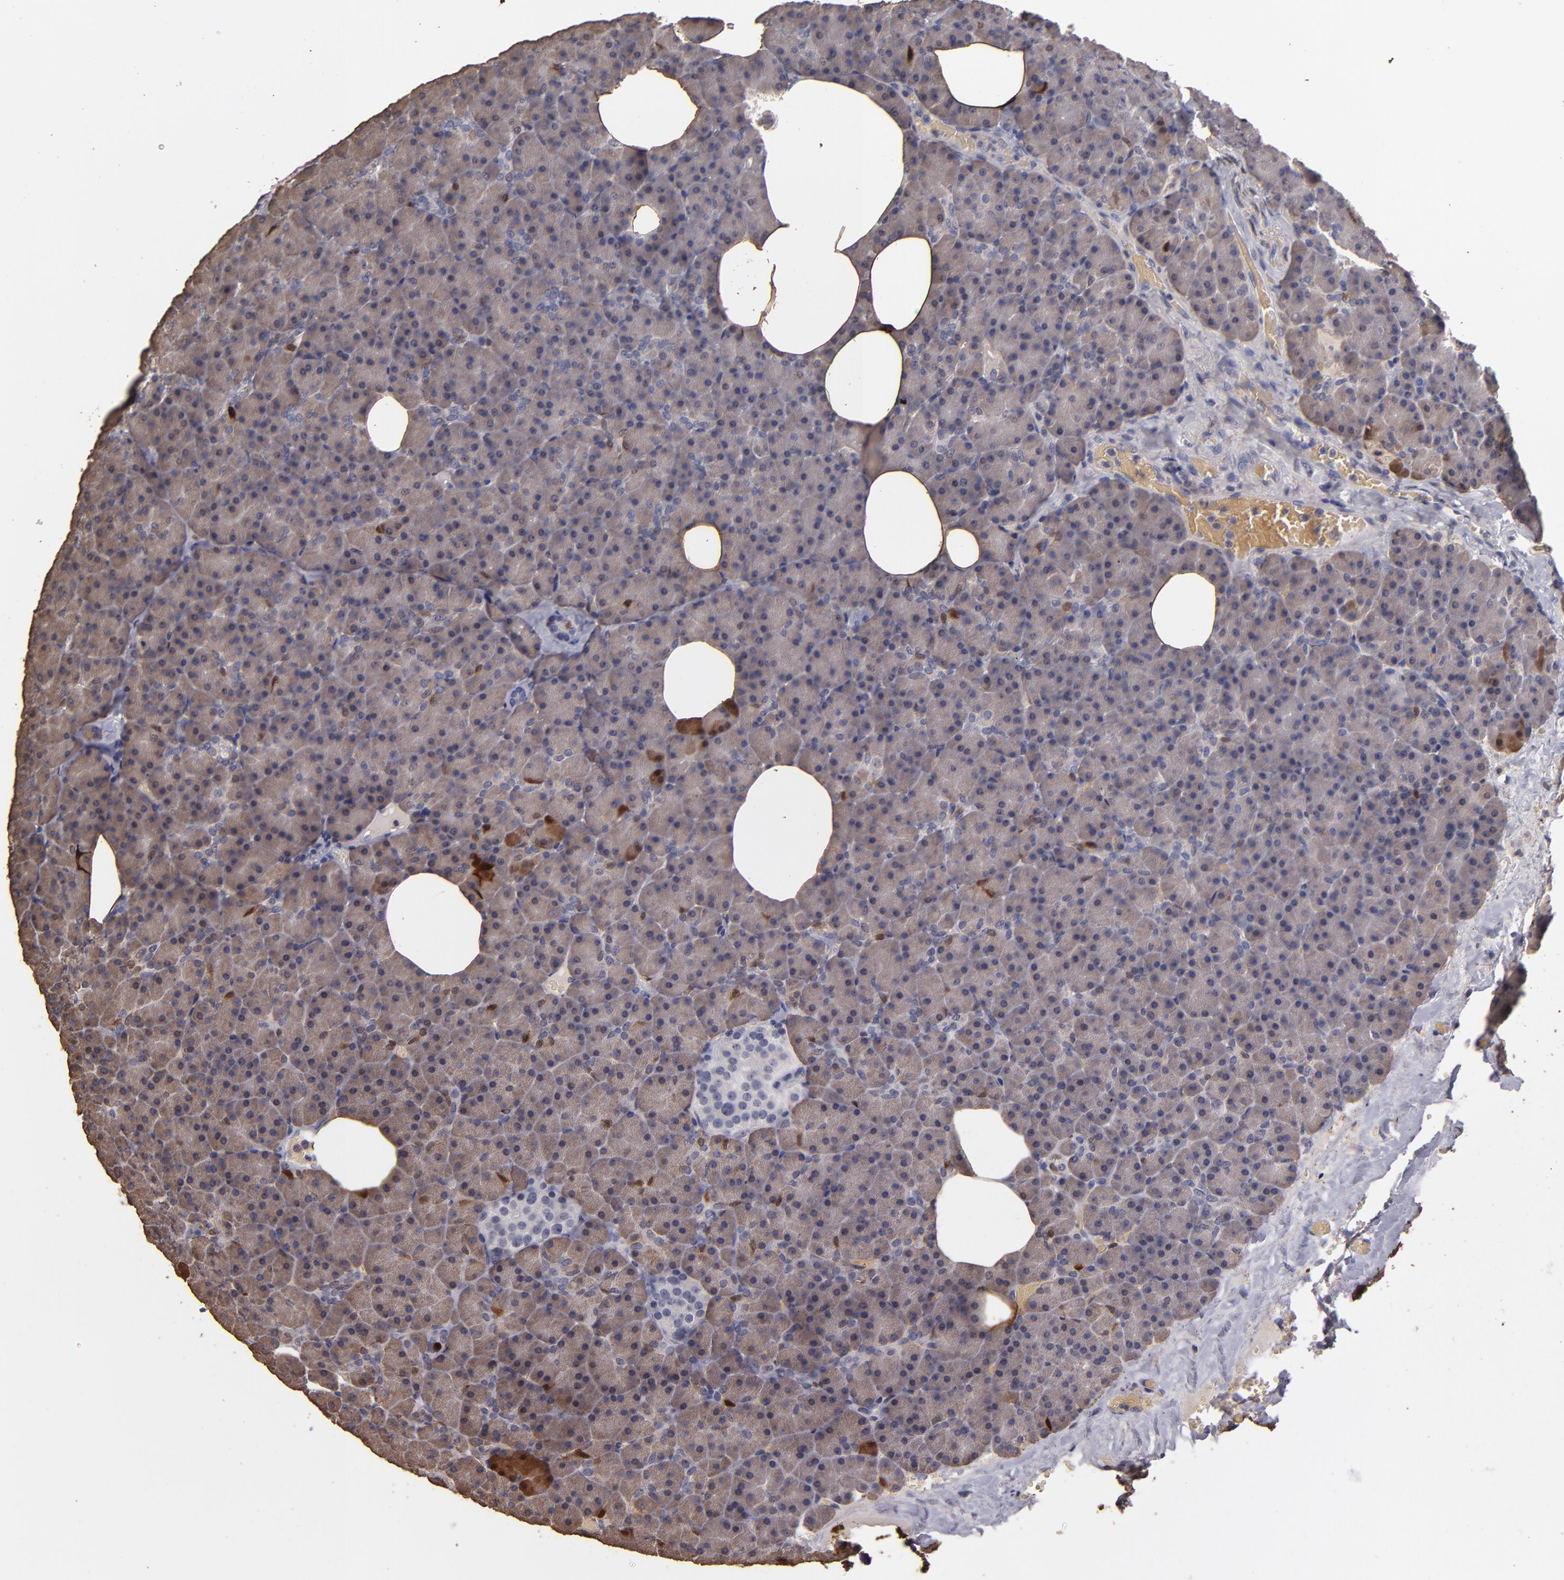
{"staining": {"intensity": "weak", "quantity": ">75%", "location": "cytoplasmic/membranous,nuclear"}, "tissue": "pancreas", "cell_type": "Exocrine glandular cells", "image_type": "normal", "snomed": [{"axis": "morphology", "description": "Normal tissue, NOS"}, {"axis": "topography", "description": "Pancreas"}], "caption": "Protein analysis of unremarkable pancreas shows weak cytoplasmic/membranous,nuclear expression in approximately >75% of exocrine glandular cells. Nuclei are stained in blue.", "gene": "S100A1", "patient": {"sex": "female", "age": 35}}